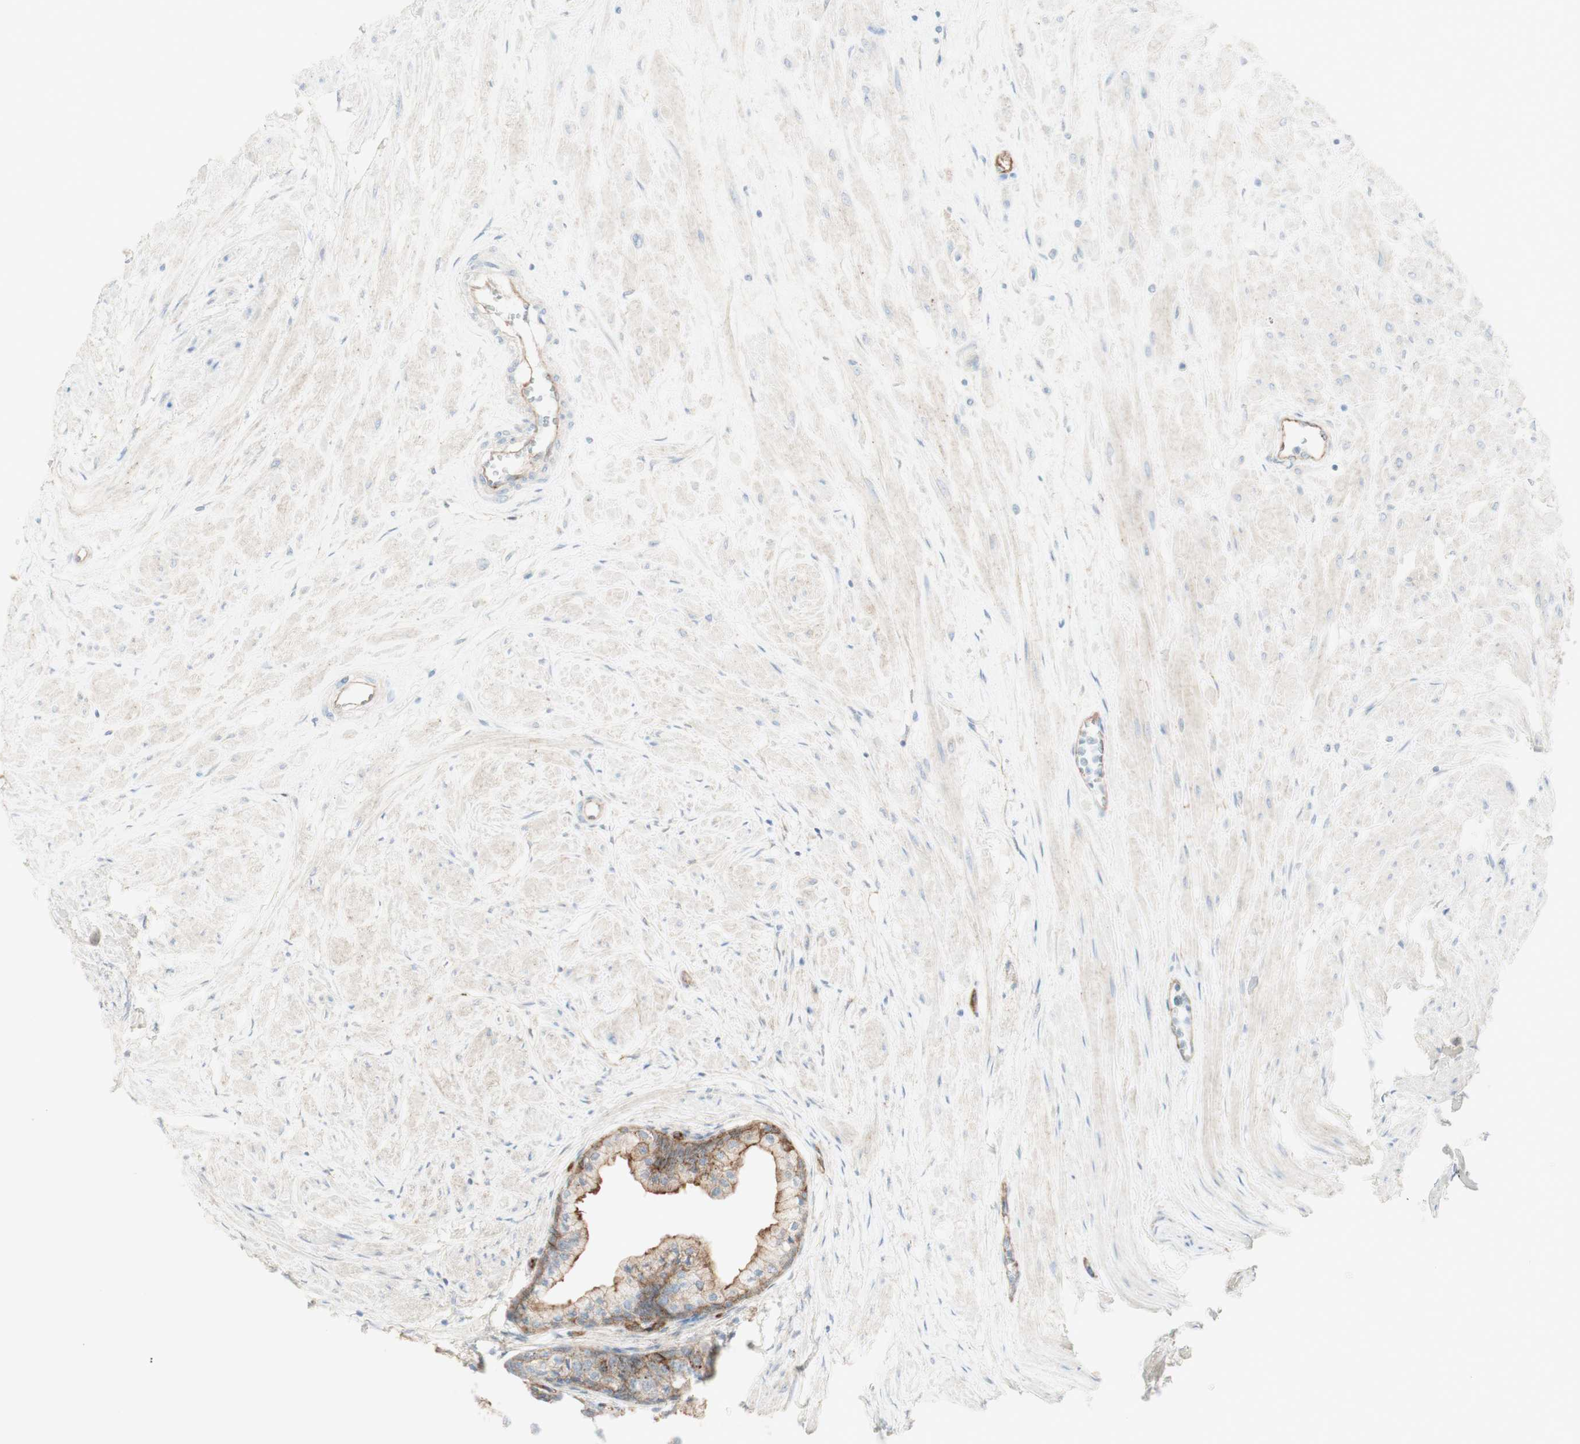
{"staining": {"intensity": "moderate", "quantity": "25%-75%", "location": "cytoplasmic/membranous"}, "tissue": "prostate", "cell_type": "Glandular cells", "image_type": "normal", "snomed": [{"axis": "morphology", "description": "Normal tissue, NOS"}, {"axis": "topography", "description": "Prostate"}, {"axis": "topography", "description": "Seminal veicle"}], "caption": "Protein staining by immunohistochemistry (IHC) exhibits moderate cytoplasmic/membranous expression in approximately 25%-75% of glandular cells in benign prostate.", "gene": "MYO6", "patient": {"sex": "male", "age": 60}}